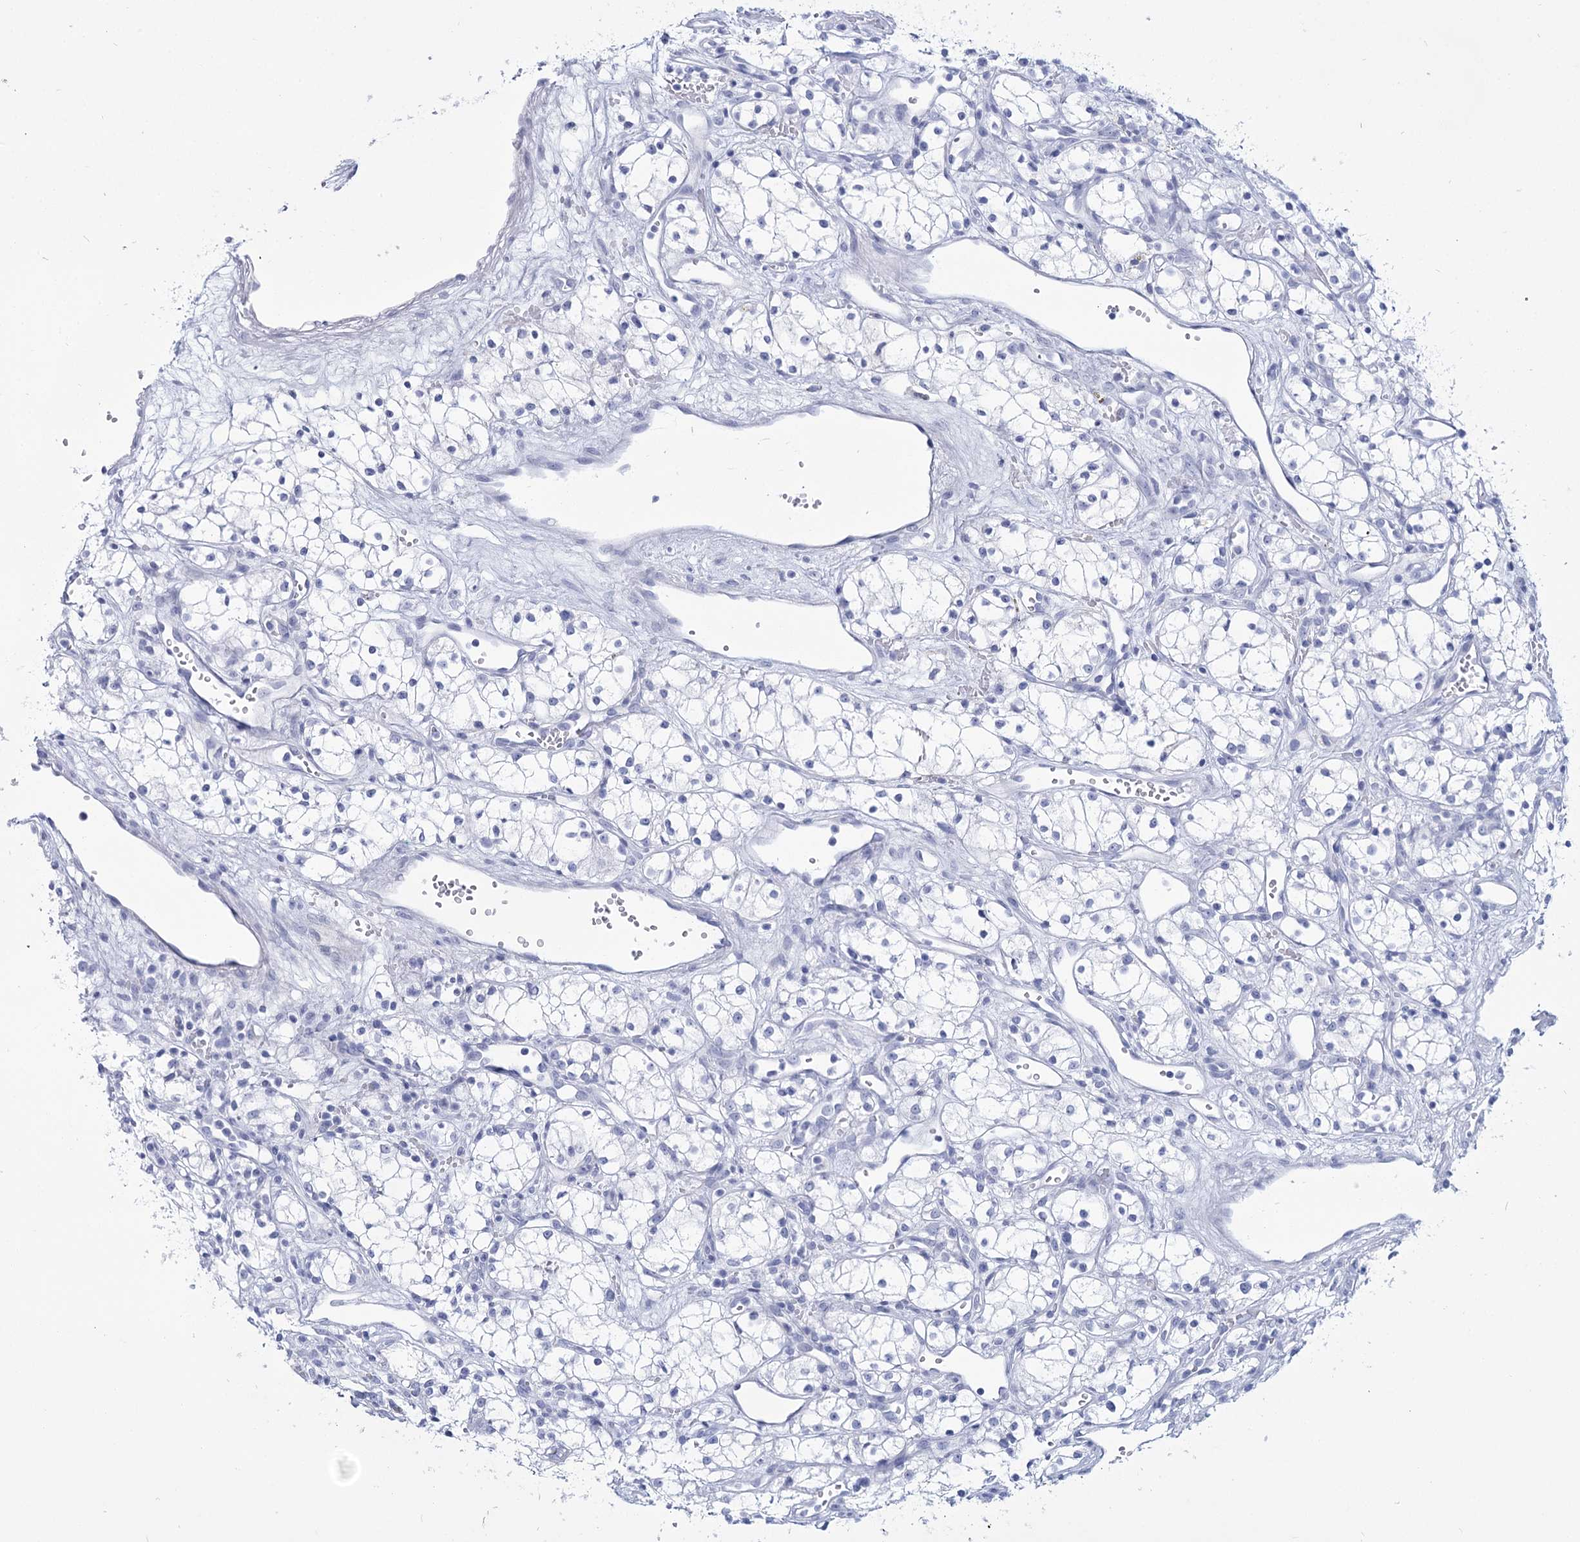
{"staining": {"intensity": "negative", "quantity": "none", "location": "none"}, "tissue": "renal cancer", "cell_type": "Tumor cells", "image_type": "cancer", "snomed": [{"axis": "morphology", "description": "Adenocarcinoma, NOS"}, {"axis": "topography", "description": "Kidney"}], "caption": "Tumor cells show no significant expression in renal cancer (adenocarcinoma).", "gene": "RNF186", "patient": {"sex": "male", "age": 59}}